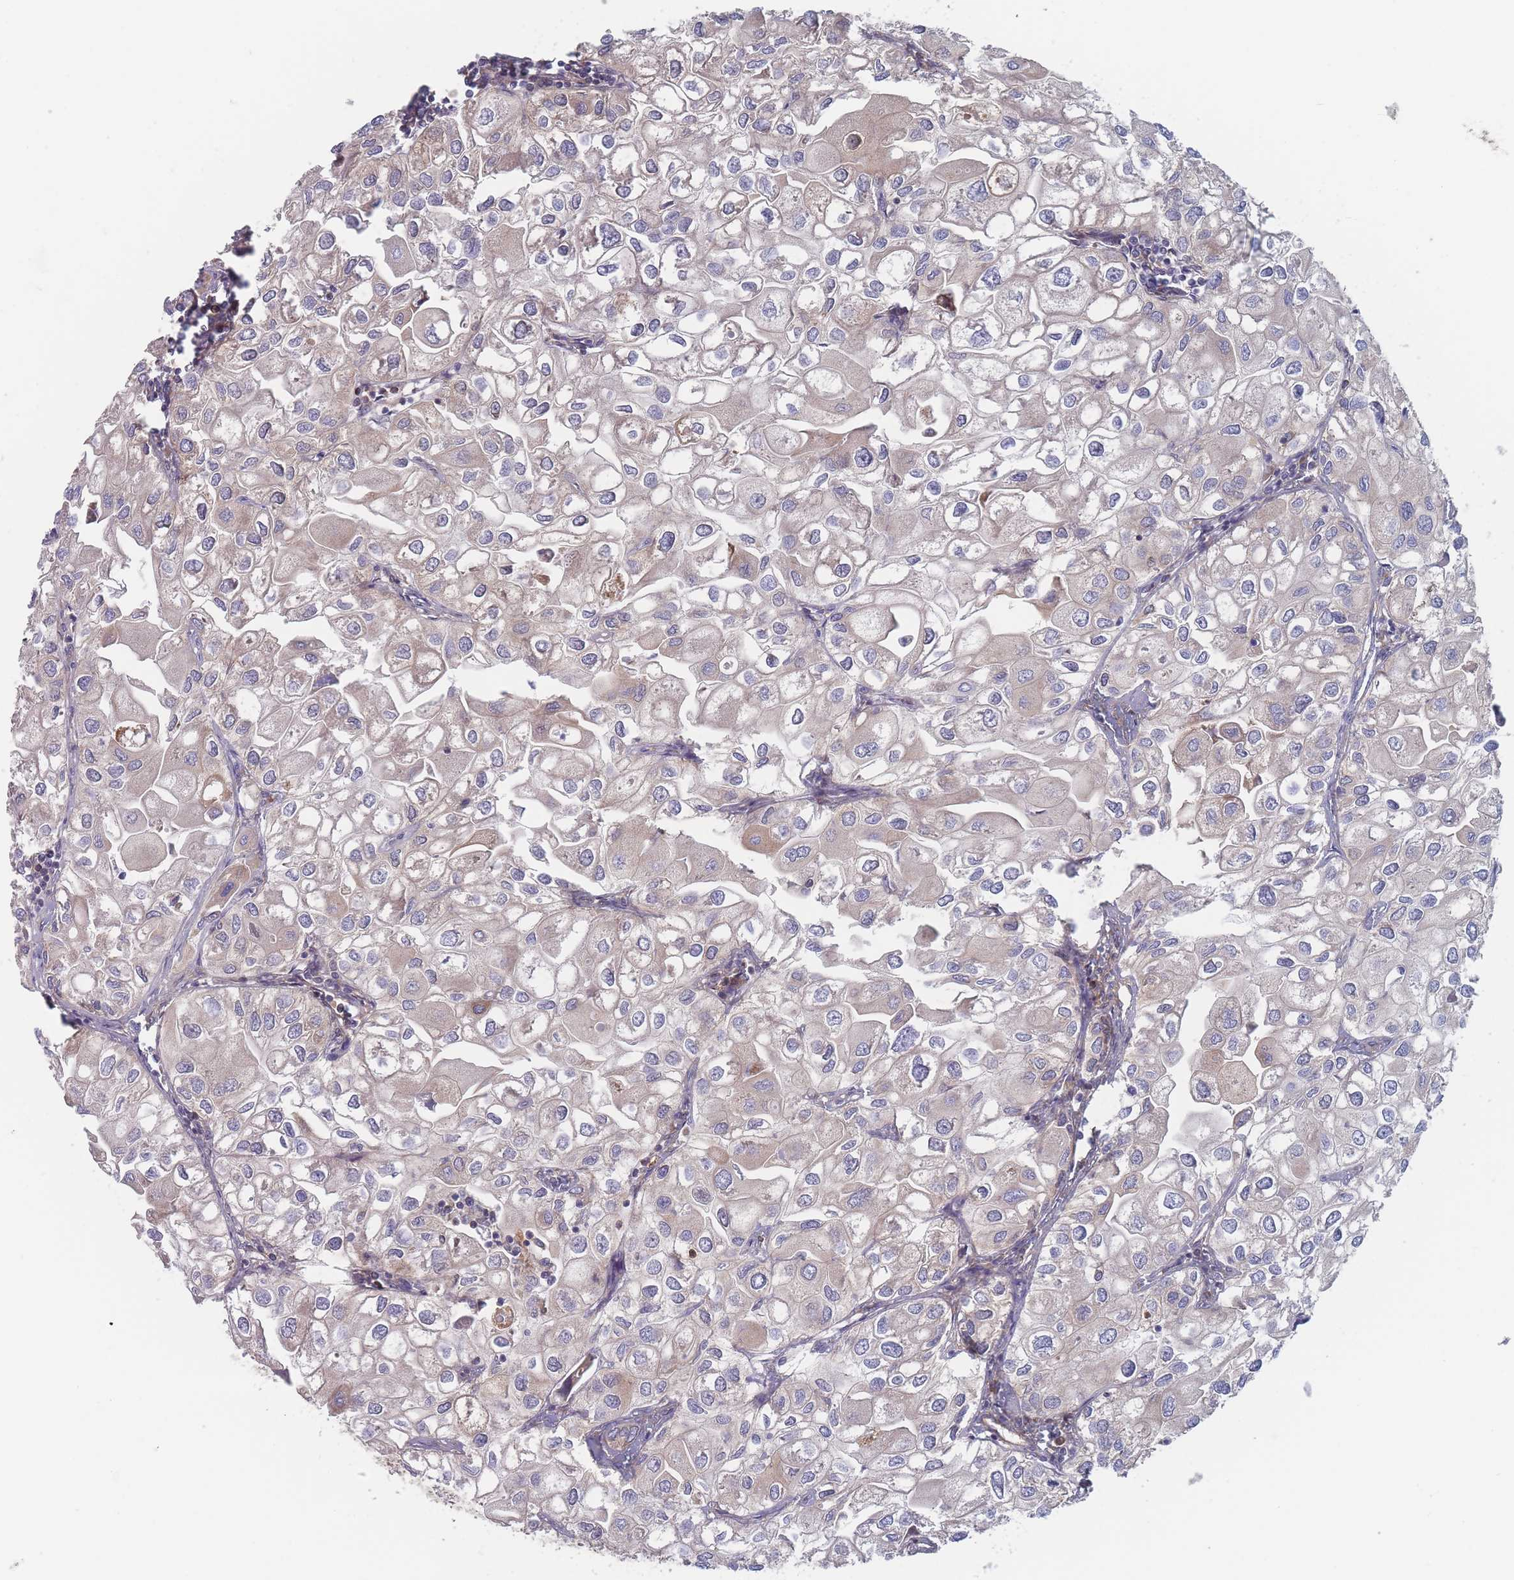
{"staining": {"intensity": "weak", "quantity": "<25%", "location": "cytoplasmic/membranous"}, "tissue": "urothelial cancer", "cell_type": "Tumor cells", "image_type": "cancer", "snomed": [{"axis": "morphology", "description": "Urothelial carcinoma, High grade"}, {"axis": "topography", "description": "Urinary bladder"}], "caption": "This is an IHC photomicrograph of urothelial cancer. There is no positivity in tumor cells.", "gene": "KDSR", "patient": {"sex": "male", "age": 64}}